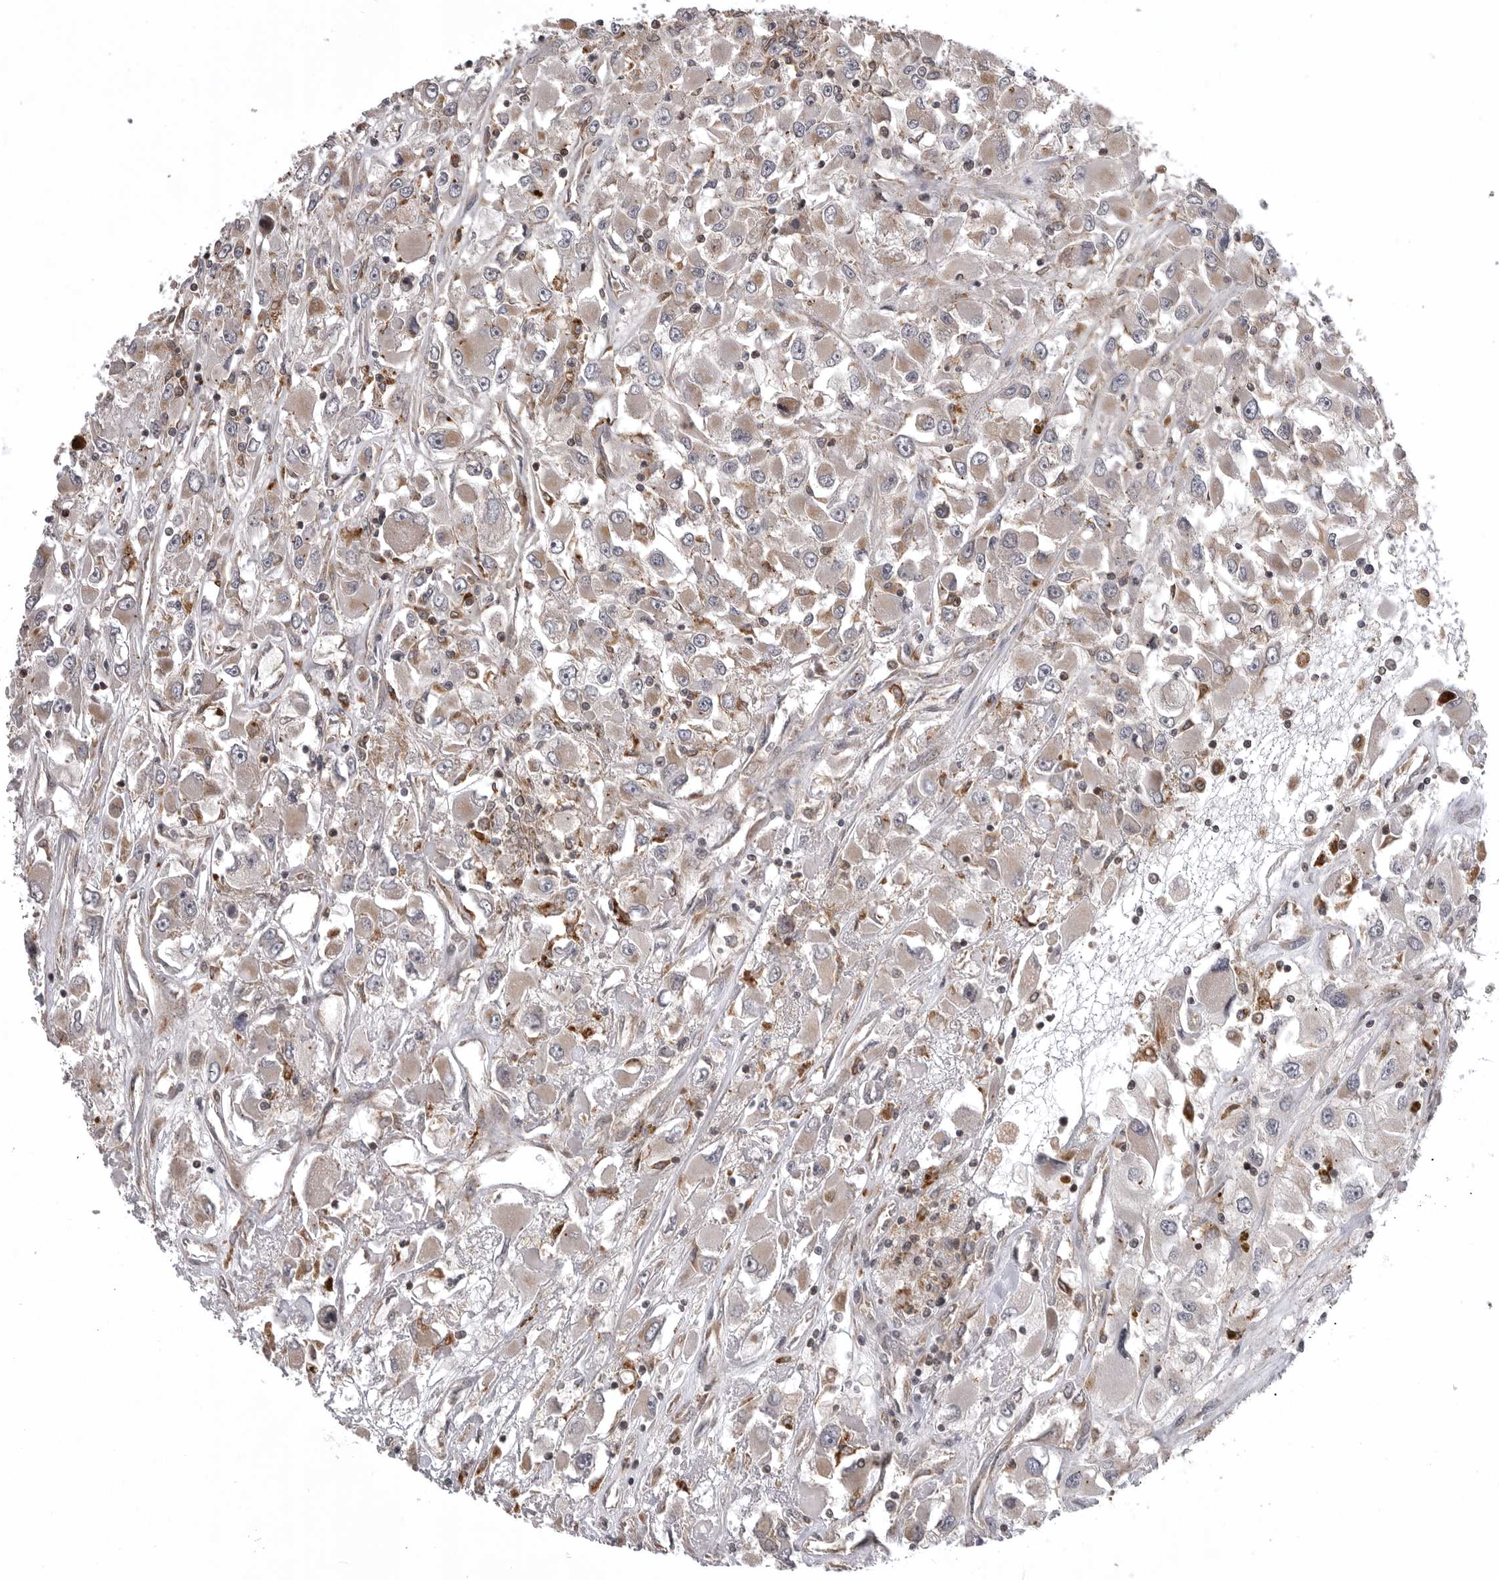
{"staining": {"intensity": "weak", "quantity": "25%-75%", "location": "cytoplasmic/membranous"}, "tissue": "renal cancer", "cell_type": "Tumor cells", "image_type": "cancer", "snomed": [{"axis": "morphology", "description": "Adenocarcinoma, NOS"}, {"axis": "topography", "description": "Kidney"}], "caption": "A brown stain labels weak cytoplasmic/membranous staining of a protein in human renal cancer tumor cells.", "gene": "AOAH", "patient": {"sex": "female", "age": 52}}